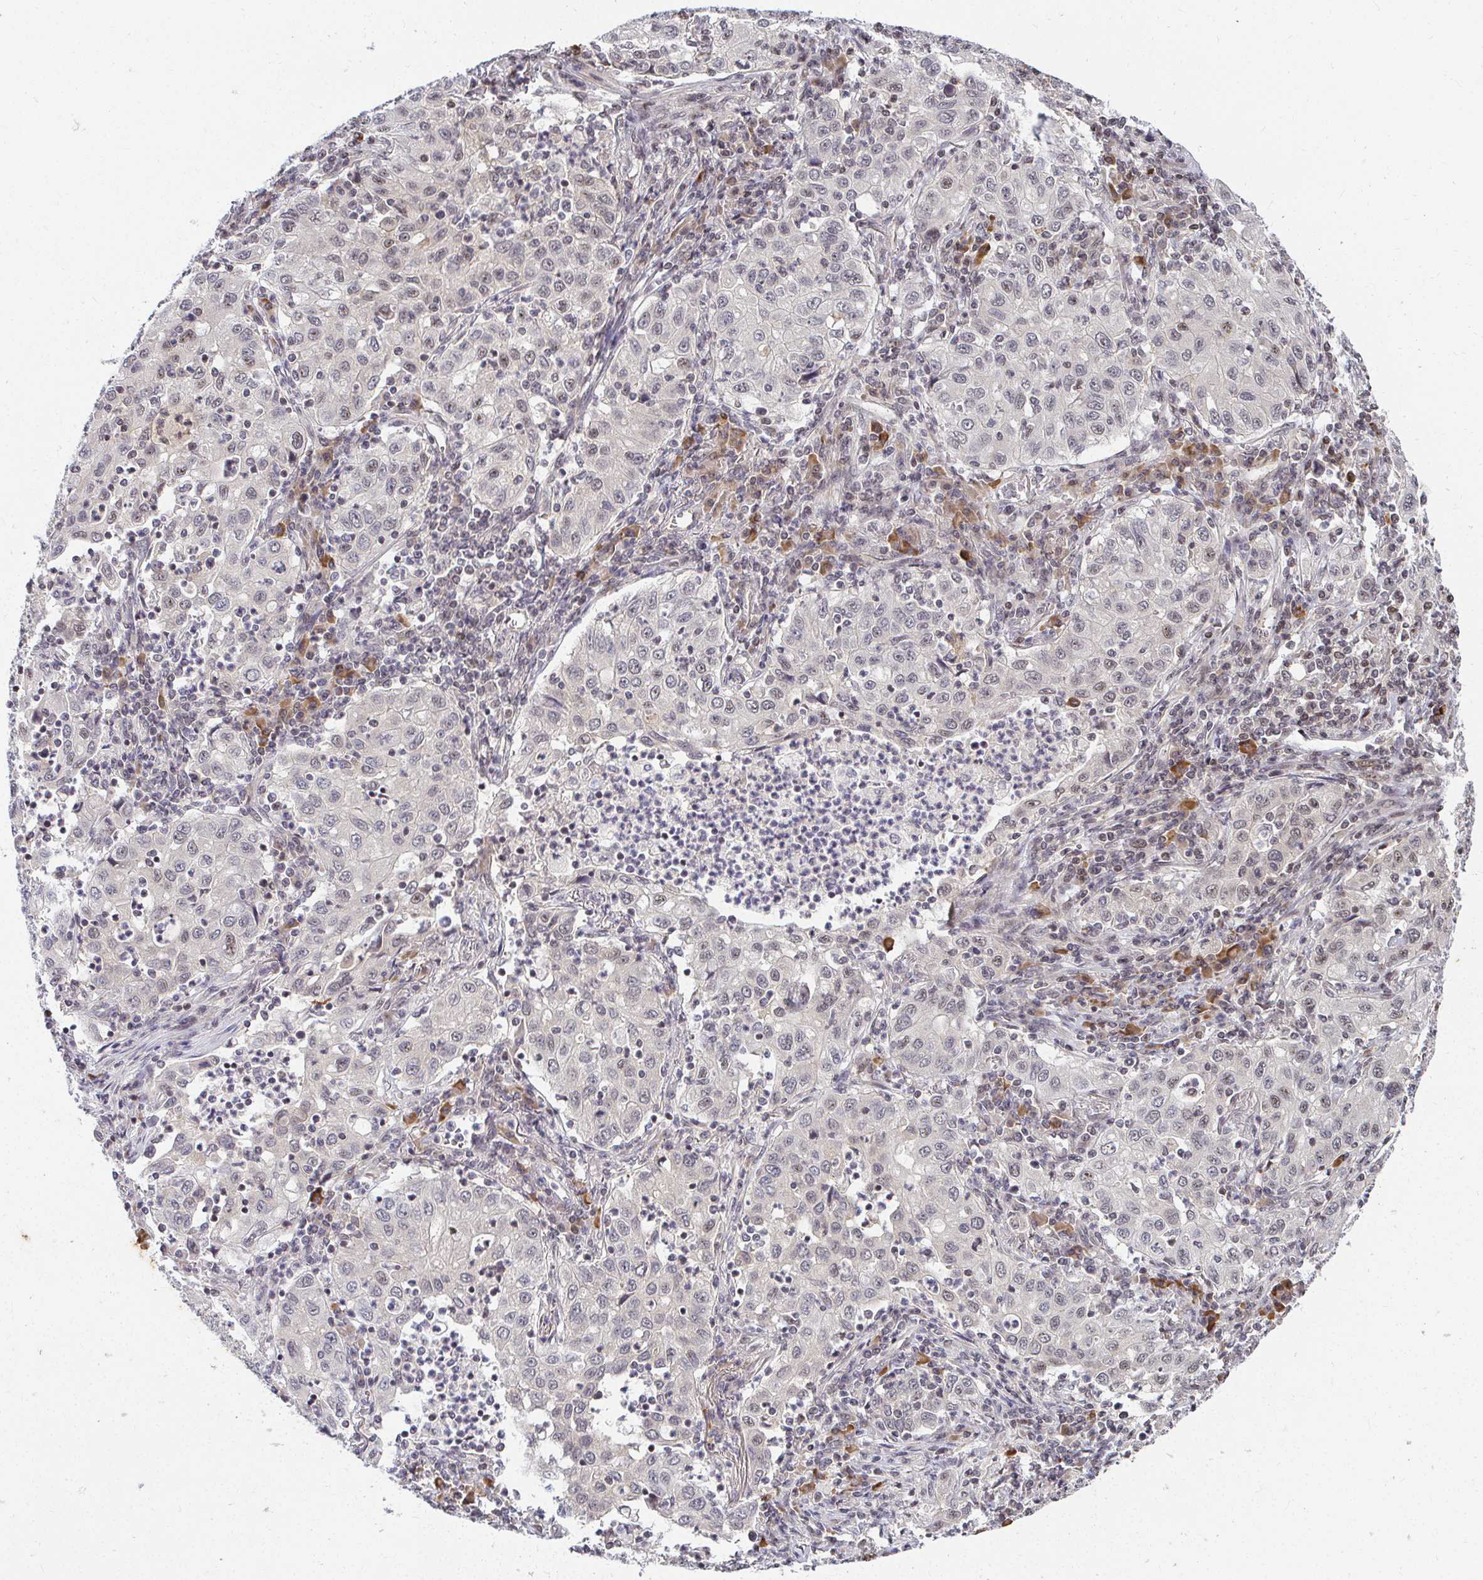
{"staining": {"intensity": "negative", "quantity": "none", "location": "none"}, "tissue": "lung cancer", "cell_type": "Tumor cells", "image_type": "cancer", "snomed": [{"axis": "morphology", "description": "Squamous cell carcinoma, NOS"}, {"axis": "topography", "description": "Lung"}], "caption": "Tumor cells show no significant staining in lung cancer (squamous cell carcinoma). Brightfield microscopy of immunohistochemistry (IHC) stained with DAB (brown) and hematoxylin (blue), captured at high magnification.", "gene": "ANK3", "patient": {"sex": "male", "age": 71}}